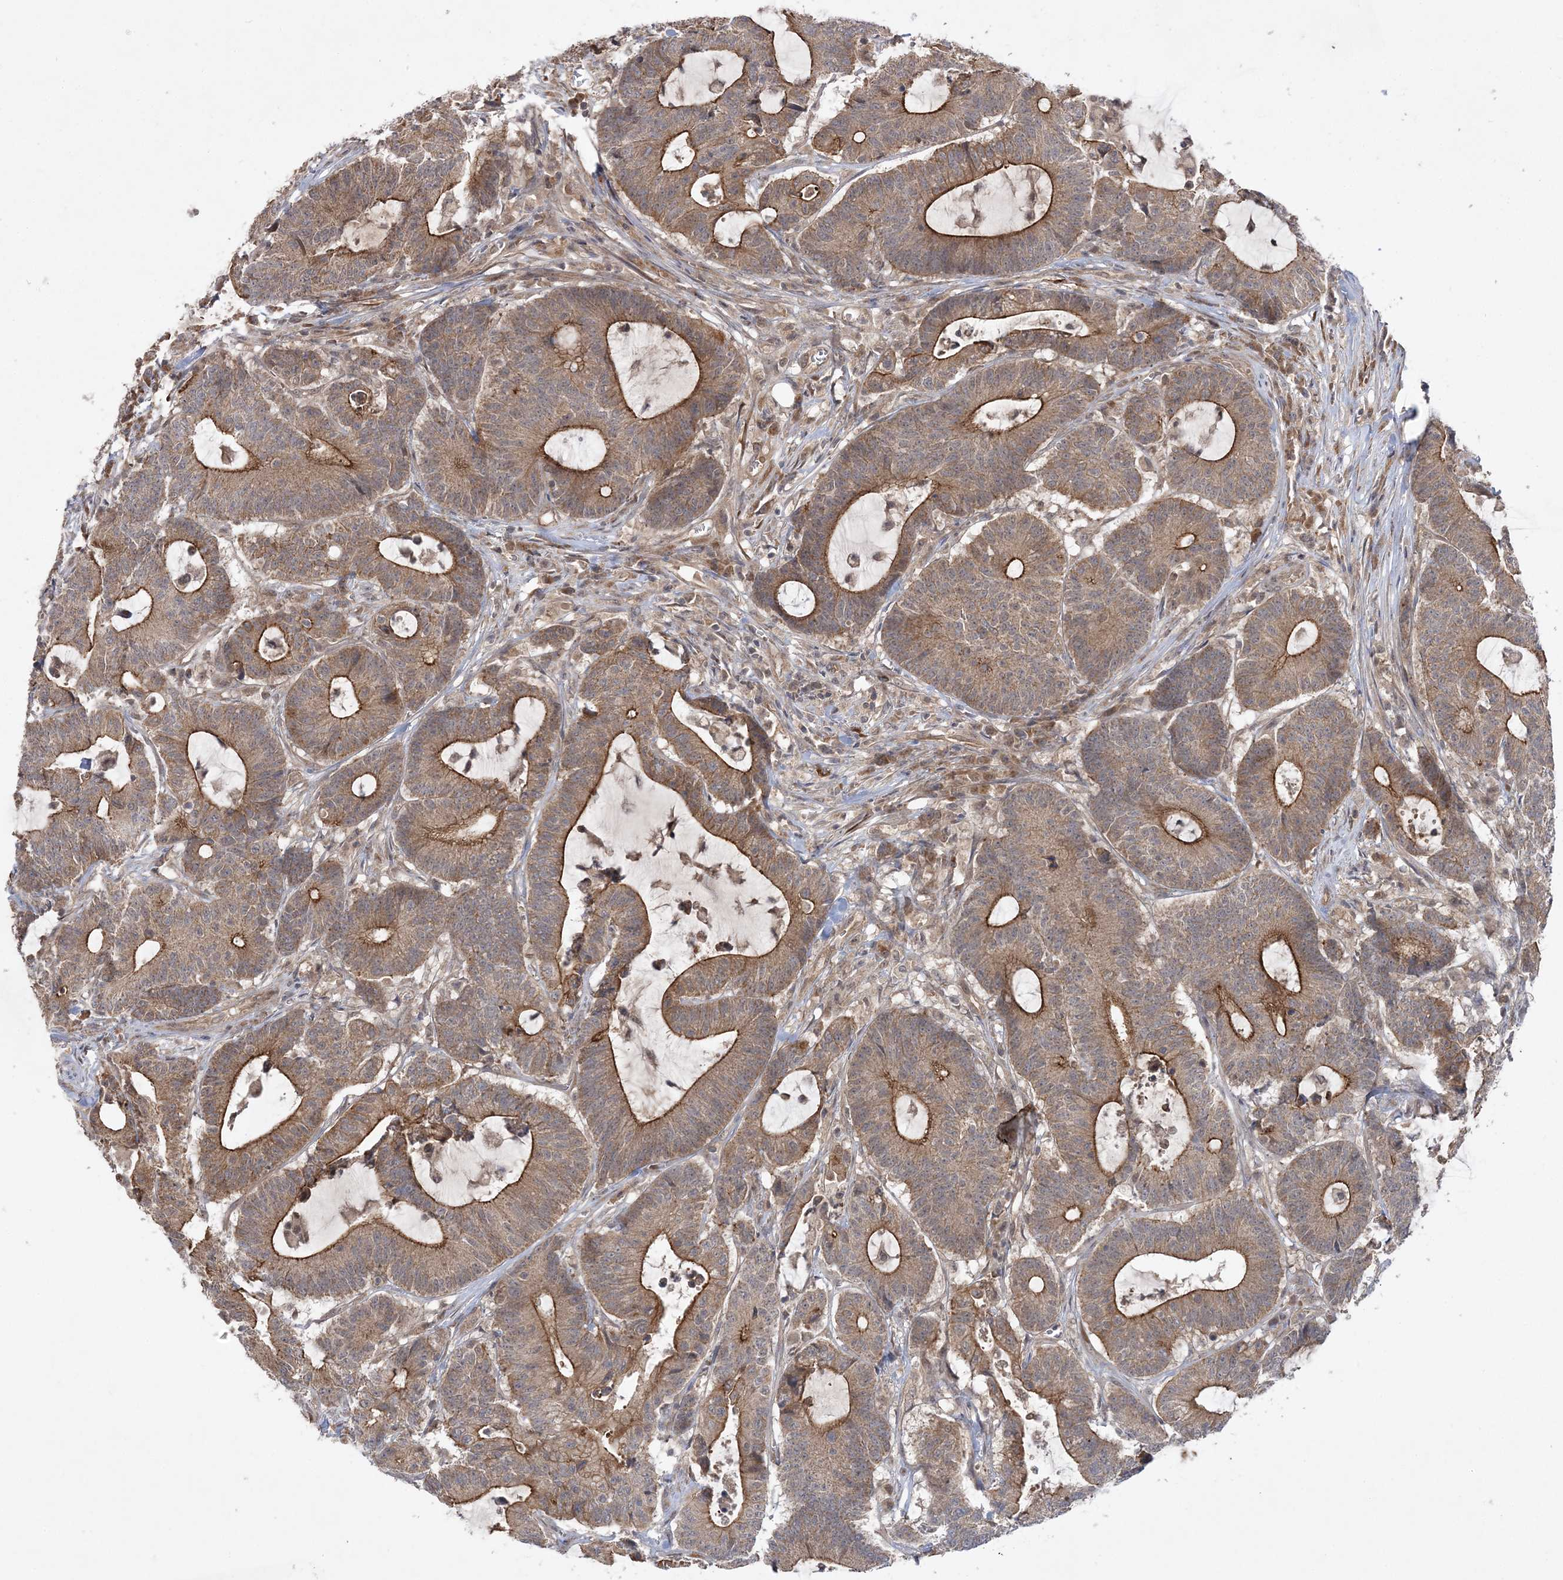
{"staining": {"intensity": "moderate", "quantity": ">75%", "location": "cytoplasmic/membranous"}, "tissue": "colorectal cancer", "cell_type": "Tumor cells", "image_type": "cancer", "snomed": [{"axis": "morphology", "description": "Adenocarcinoma, NOS"}, {"axis": "topography", "description": "Colon"}], "caption": "Colorectal cancer (adenocarcinoma) stained with DAB immunohistochemistry (IHC) displays medium levels of moderate cytoplasmic/membranous positivity in approximately >75% of tumor cells.", "gene": "MMADHC", "patient": {"sex": "female", "age": 84}}